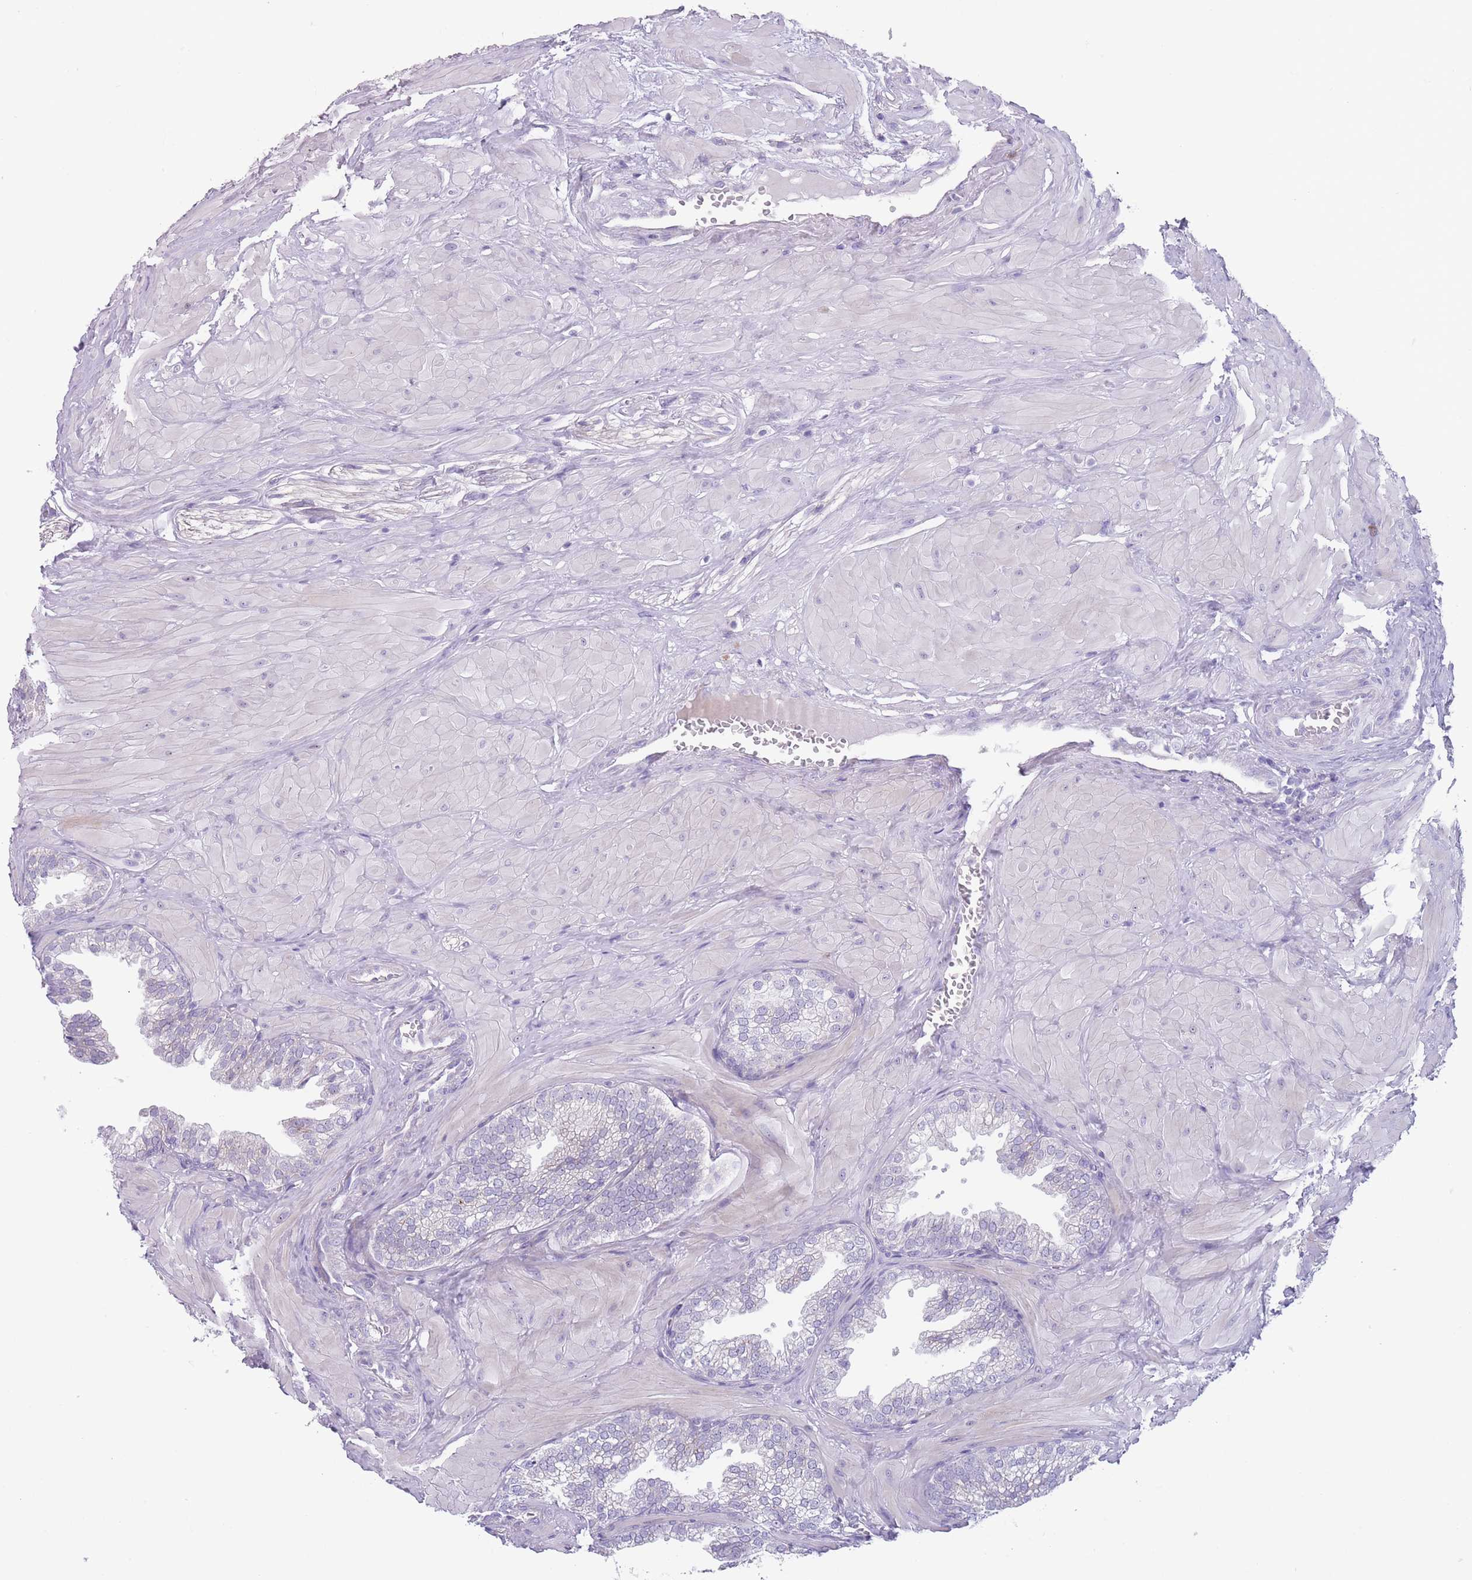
{"staining": {"intensity": "negative", "quantity": "none", "location": "none"}, "tissue": "prostate", "cell_type": "Glandular cells", "image_type": "normal", "snomed": [{"axis": "morphology", "description": "Normal tissue, NOS"}, {"axis": "topography", "description": "Prostate"}, {"axis": "topography", "description": "Peripheral nerve tissue"}], "caption": "This image is of benign prostate stained with immunohistochemistry (IHC) to label a protein in brown with the nuclei are counter-stained blue. There is no expression in glandular cells. (Brightfield microscopy of DAB (3,3'-diaminobenzidine) immunohistochemistry (IHC) at high magnification).", "gene": "PAIP2B", "patient": {"sex": "male", "age": 55}}